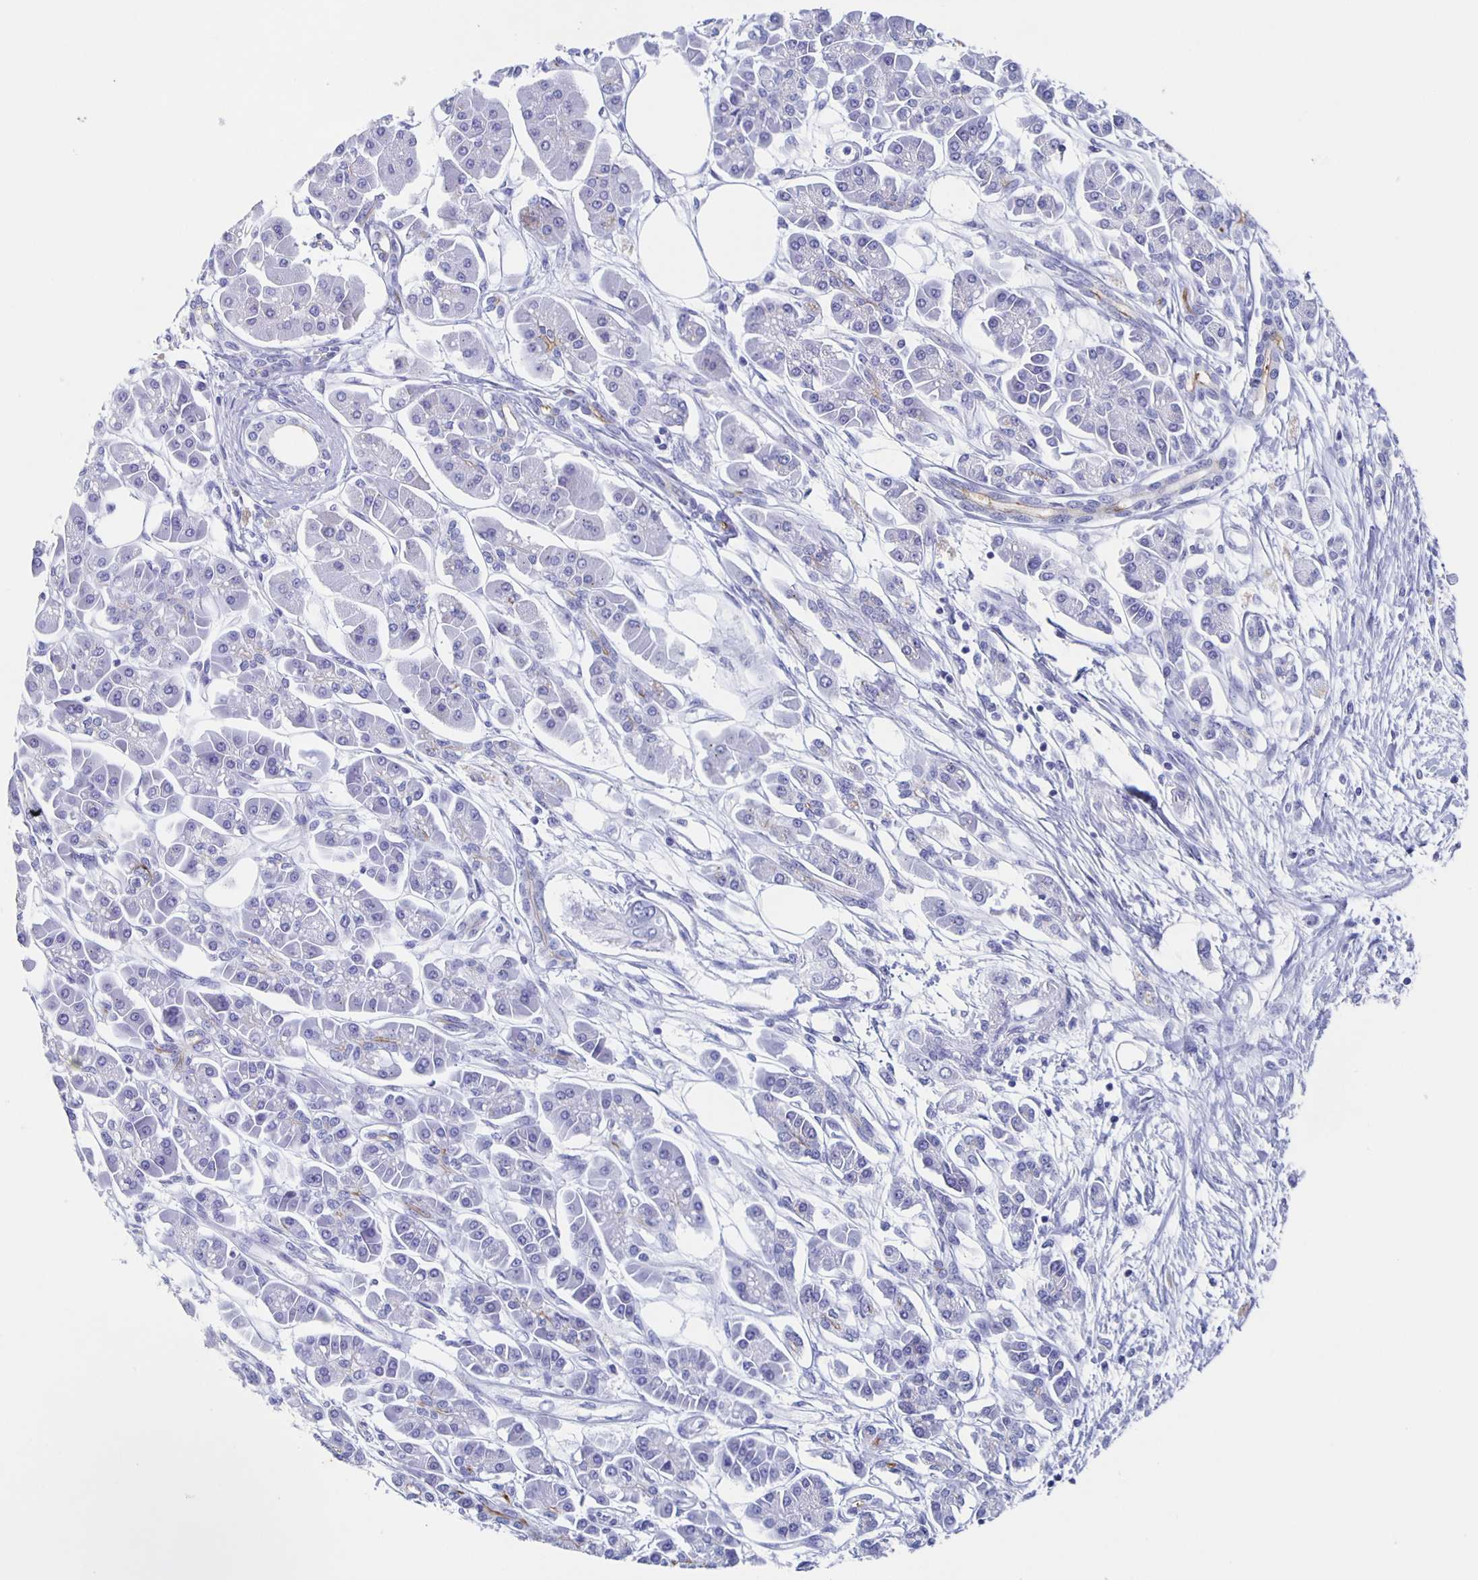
{"staining": {"intensity": "negative", "quantity": "none", "location": "none"}, "tissue": "pancreatic cancer", "cell_type": "Tumor cells", "image_type": "cancer", "snomed": [{"axis": "morphology", "description": "Adenocarcinoma, NOS"}, {"axis": "topography", "description": "Pancreas"}], "caption": "Immunohistochemistry histopathology image of adenocarcinoma (pancreatic) stained for a protein (brown), which reveals no positivity in tumor cells.", "gene": "SLC34A2", "patient": {"sex": "female", "age": 77}}